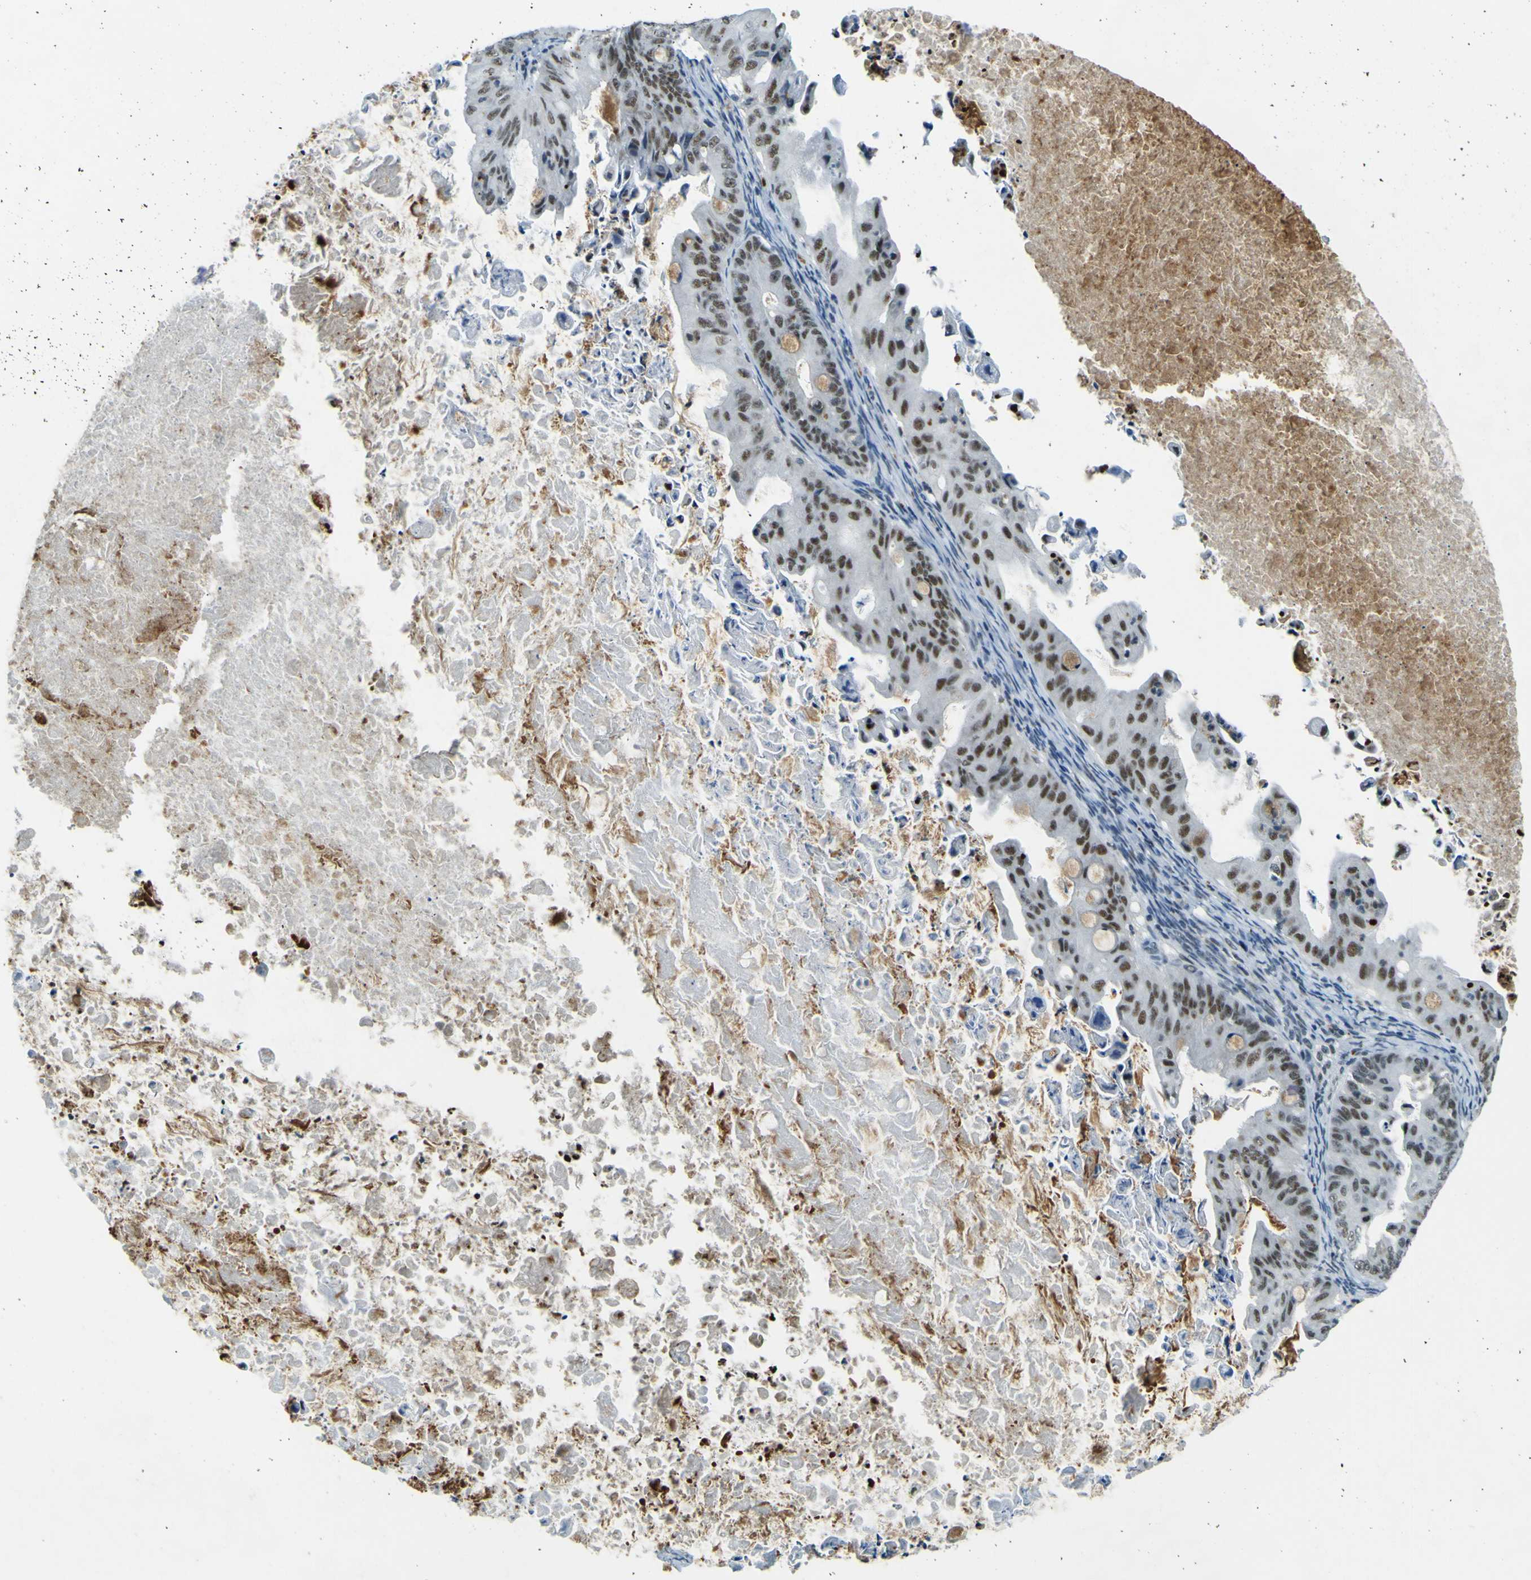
{"staining": {"intensity": "moderate", "quantity": "25%-75%", "location": "nuclear"}, "tissue": "ovarian cancer", "cell_type": "Tumor cells", "image_type": "cancer", "snomed": [{"axis": "morphology", "description": "Cystadenocarcinoma, mucinous, NOS"}, {"axis": "topography", "description": "Ovary"}], "caption": "Protein staining demonstrates moderate nuclear expression in approximately 25%-75% of tumor cells in ovarian mucinous cystadenocarcinoma.", "gene": "CEBPG", "patient": {"sex": "female", "age": 37}}